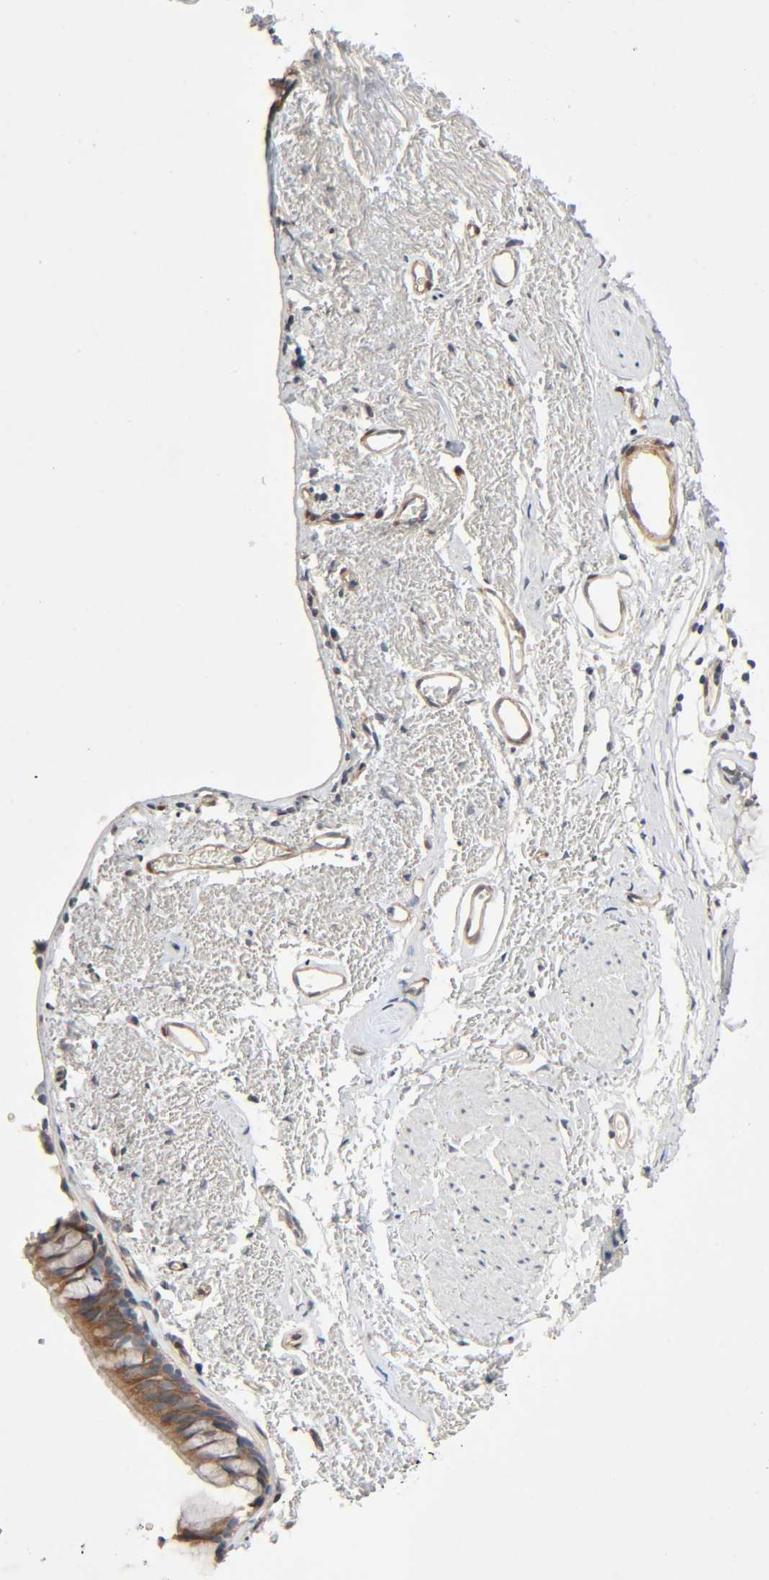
{"staining": {"intensity": "moderate", "quantity": "25%-75%", "location": "cytoplasmic/membranous"}, "tissue": "bronchus", "cell_type": "Respiratory epithelial cells", "image_type": "normal", "snomed": [{"axis": "morphology", "description": "Normal tissue, NOS"}, {"axis": "topography", "description": "Bronchus"}], "caption": "A brown stain labels moderate cytoplasmic/membranous expression of a protein in respiratory epithelial cells of unremarkable bronchus.", "gene": "PTK2", "patient": {"sex": "female", "age": 73}}